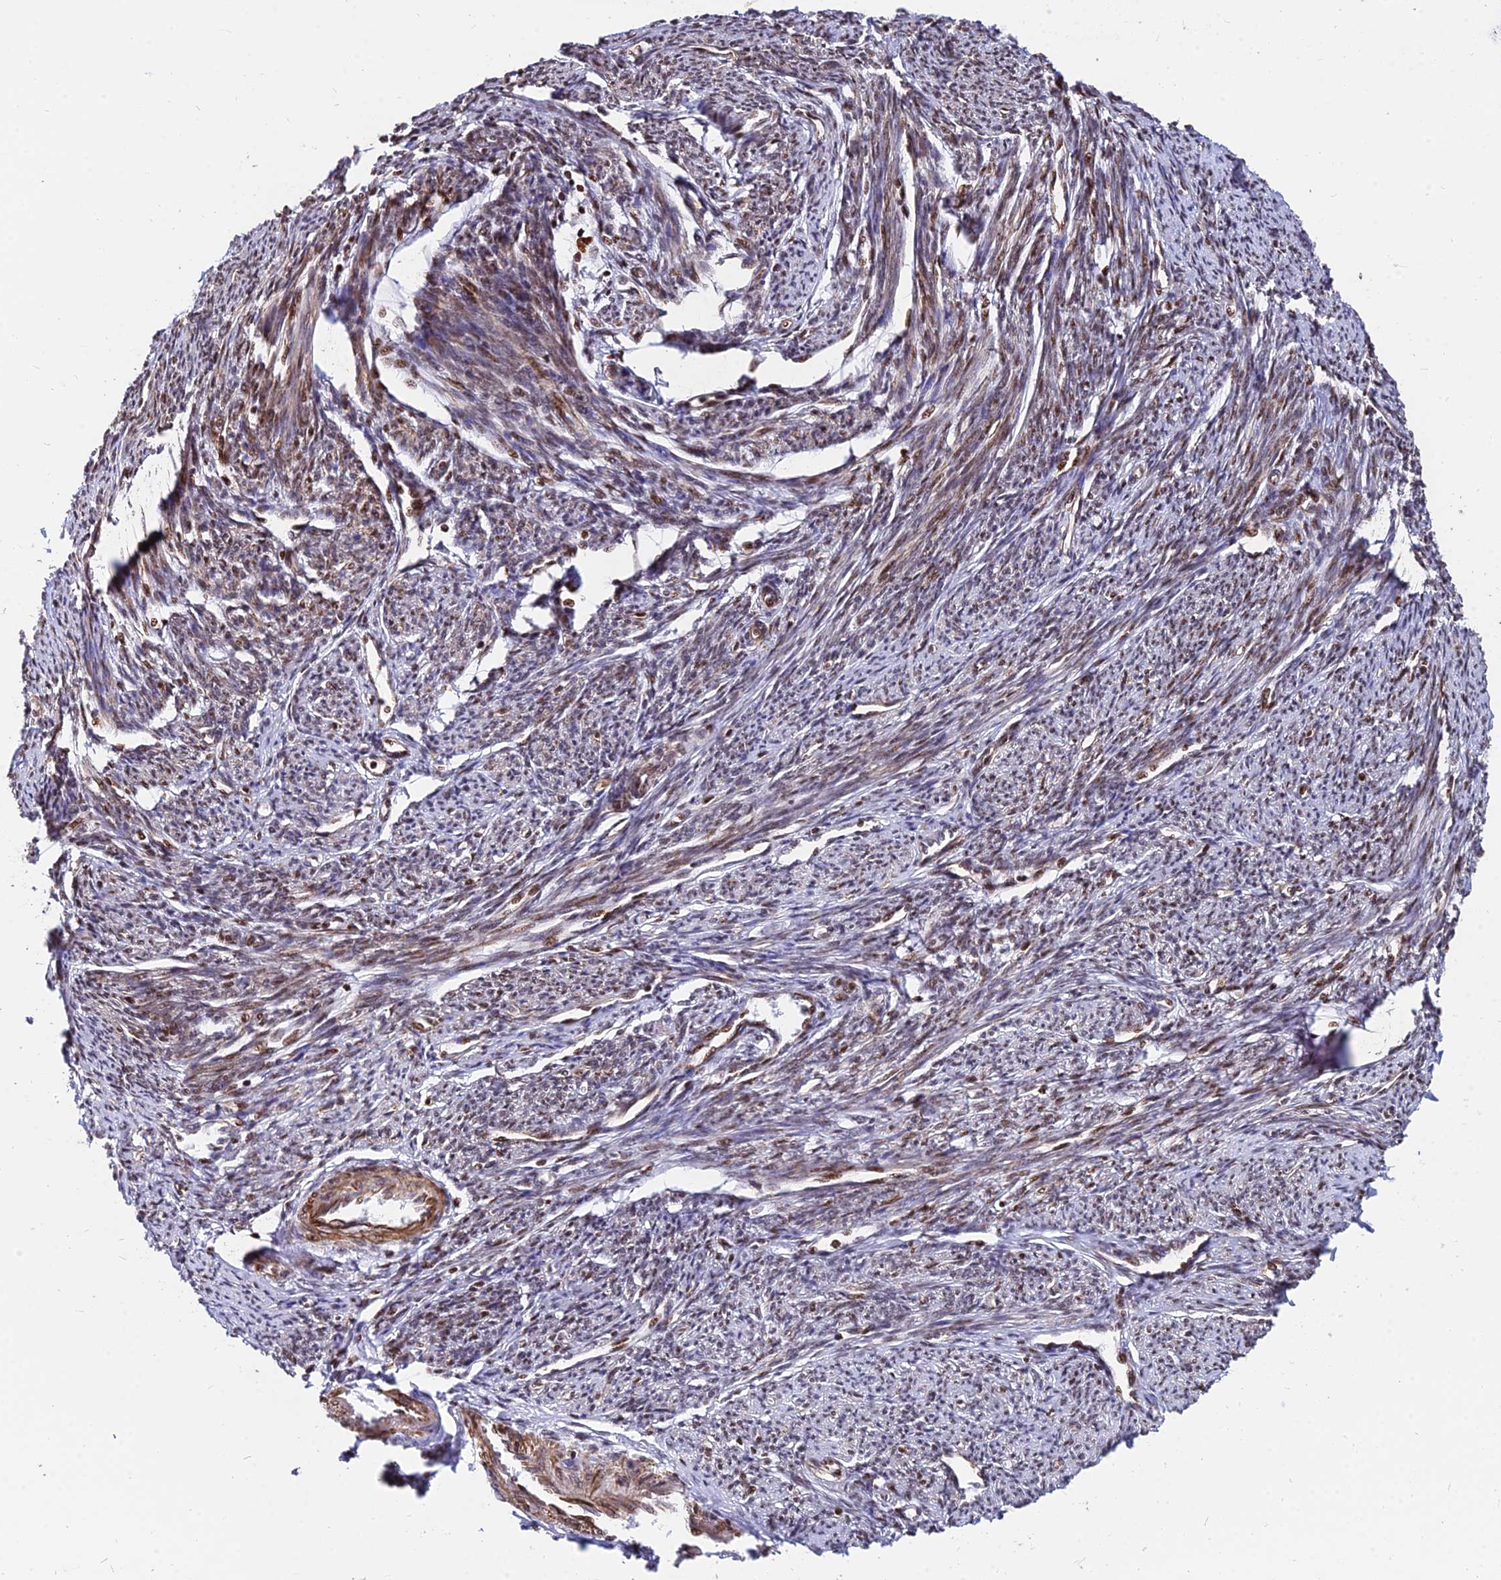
{"staining": {"intensity": "moderate", "quantity": "25%-75%", "location": "cytoplasmic/membranous"}, "tissue": "smooth muscle", "cell_type": "Smooth muscle cells", "image_type": "normal", "snomed": [{"axis": "morphology", "description": "Normal tissue, NOS"}, {"axis": "topography", "description": "Smooth muscle"}, {"axis": "topography", "description": "Uterus"}], "caption": "Smooth muscle cells show moderate cytoplasmic/membranous staining in about 25%-75% of cells in unremarkable smooth muscle.", "gene": "NYAP2", "patient": {"sex": "female", "age": 59}}